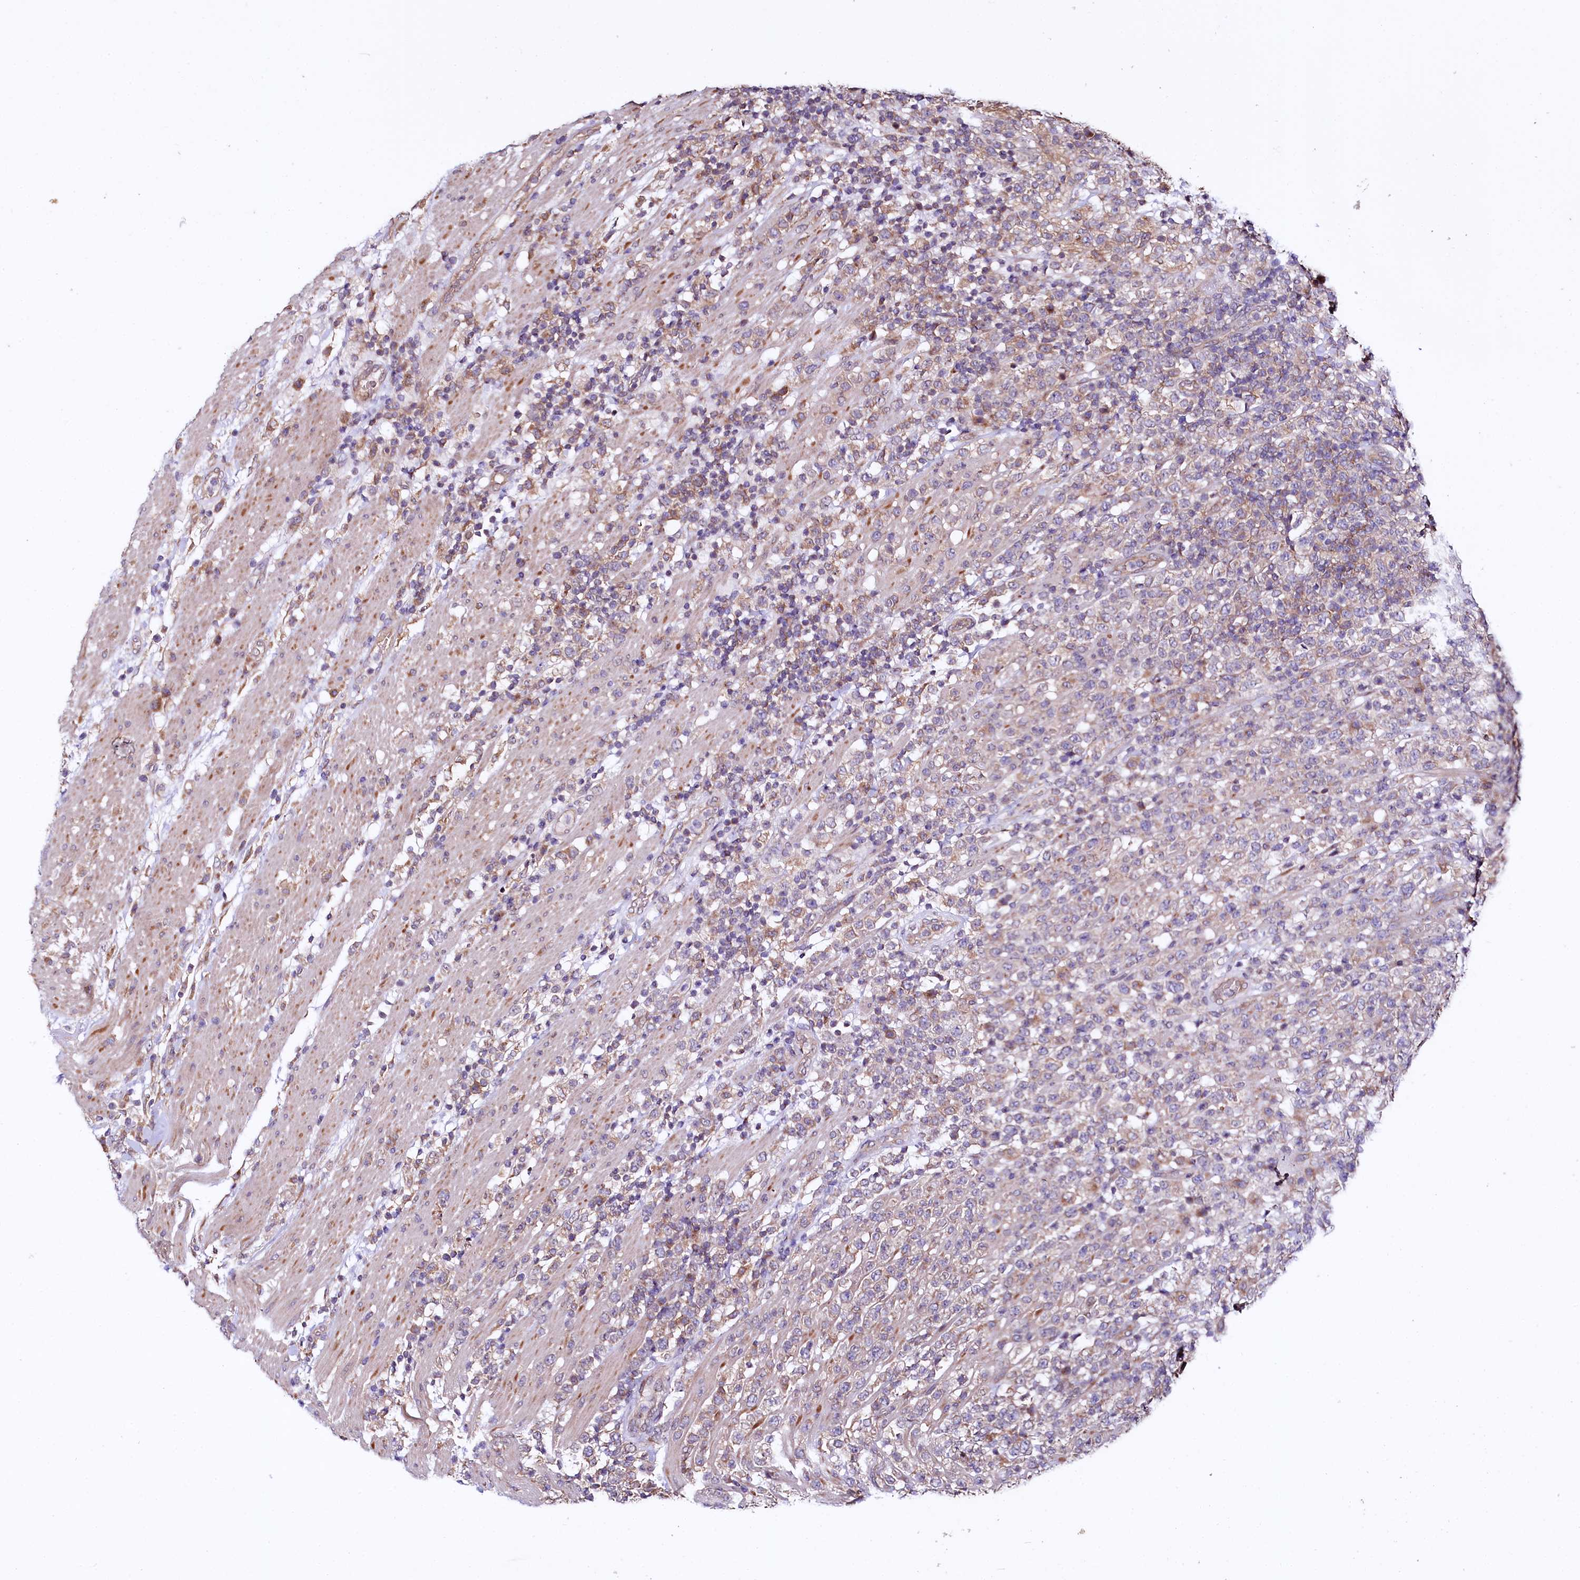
{"staining": {"intensity": "weak", "quantity": "25%-75%", "location": "cytoplasmic/membranous"}, "tissue": "lymphoma", "cell_type": "Tumor cells", "image_type": "cancer", "snomed": [{"axis": "morphology", "description": "Malignant lymphoma, non-Hodgkin's type, High grade"}, {"axis": "topography", "description": "Colon"}], "caption": "Malignant lymphoma, non-Hodgkin's type (high-grade) stained for a protein (brown) shows weak cytoplasmic/membranous positive staining in approximately 25%-75% of tumor cells.", "gene": "CEP295", "patient": {"sex": "female", "age": 53}}